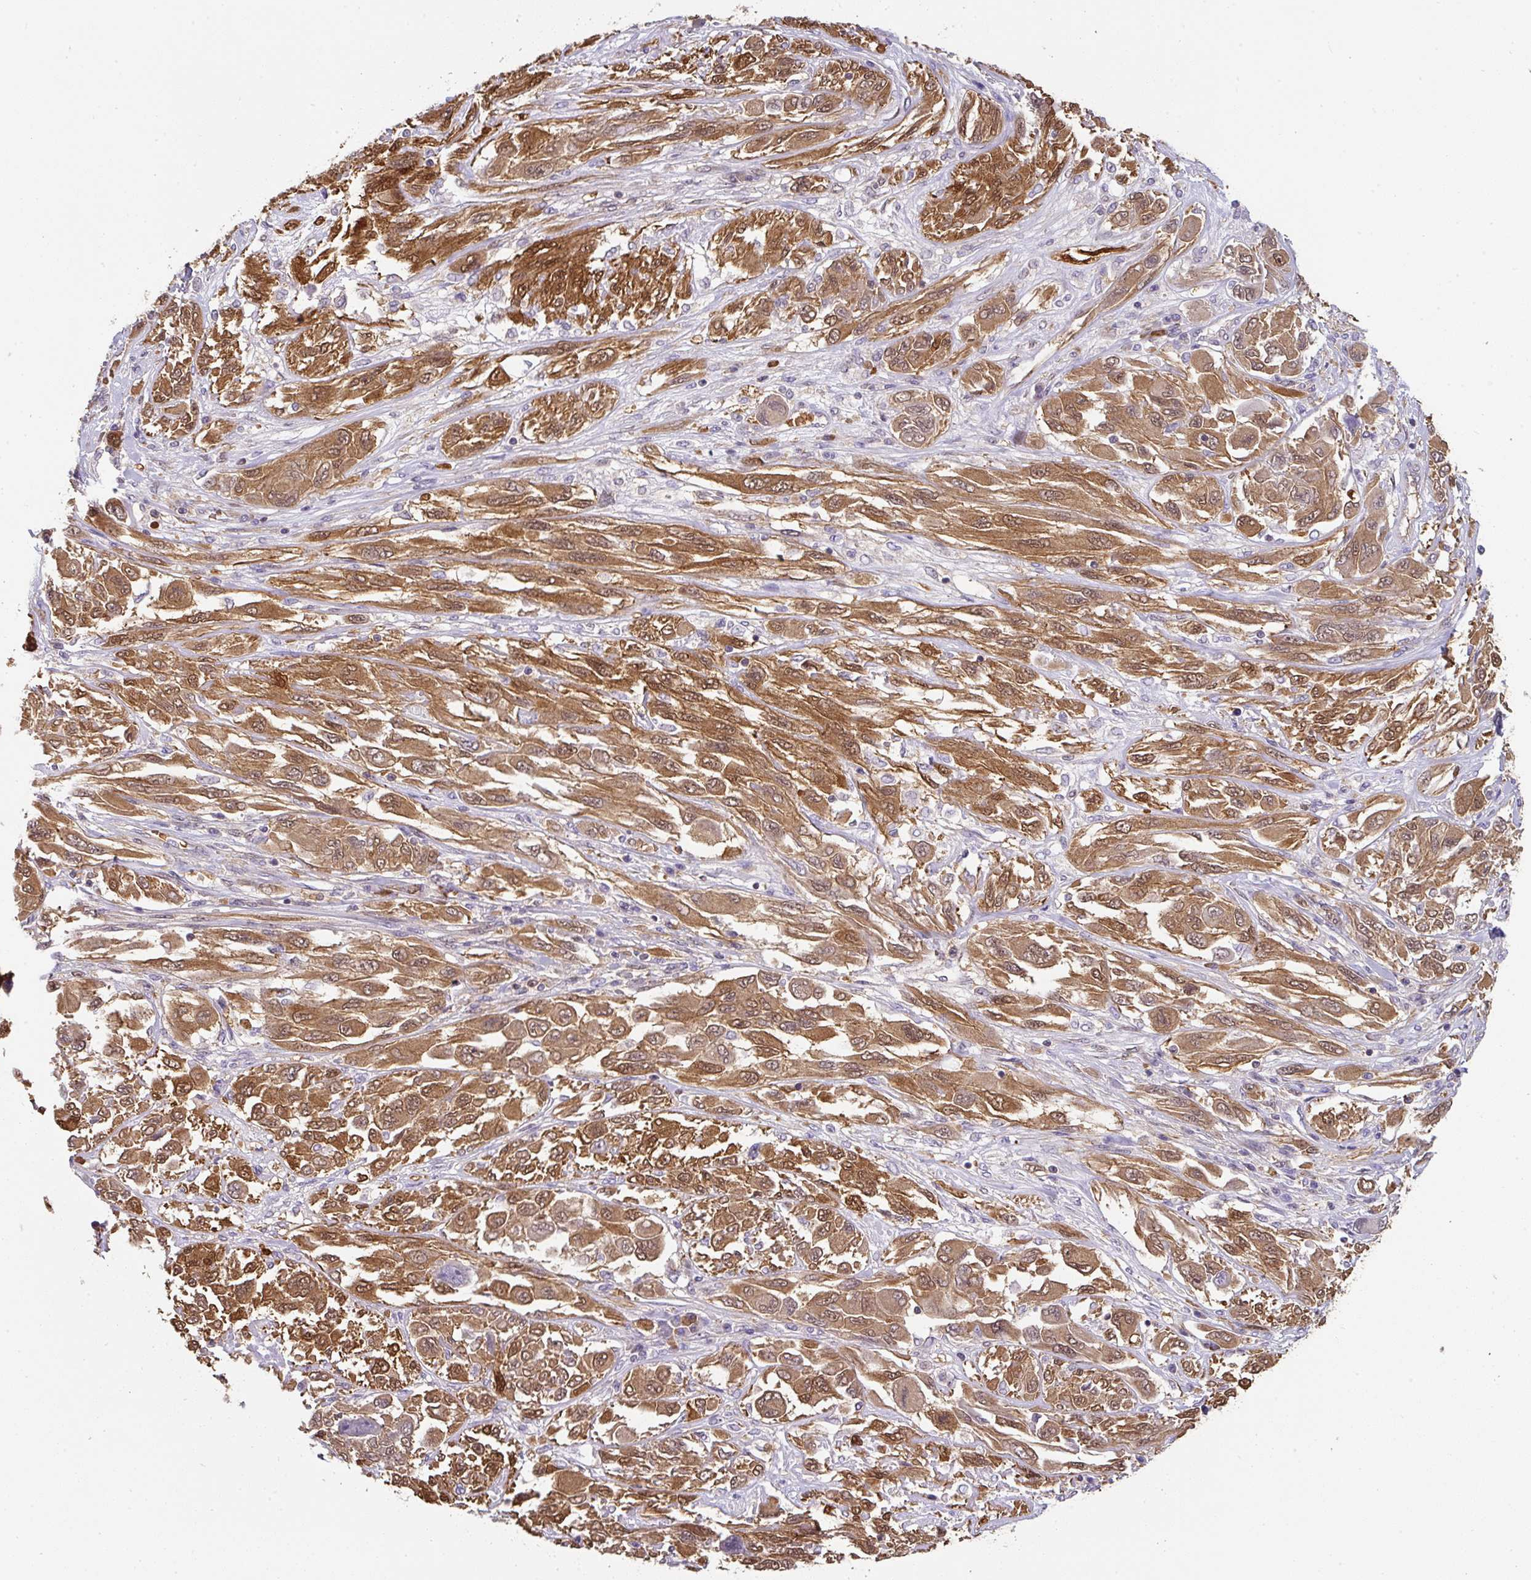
{"staining": {"intensity": "strong", "quantity": ">75%", "location": "cytoplasmic/membranous"}, "tissue": "melanoma", "cell_type": "Tumor cells", "image_type": "cancer", "snomed": [{"axis": "morphology", "description": "Malignant melanoma, NOS"}, {"axis": "topography", "description": "Skin"}], "caption": "Malignant melanoma tissue reveals strong cytoplasmic/membranous staining in approximately >75% of tumor cells (DAB IHC with brightfield microscopy, high magnification).", "gene": "ST13", "patient": {"sex": "female", "age": 91}}